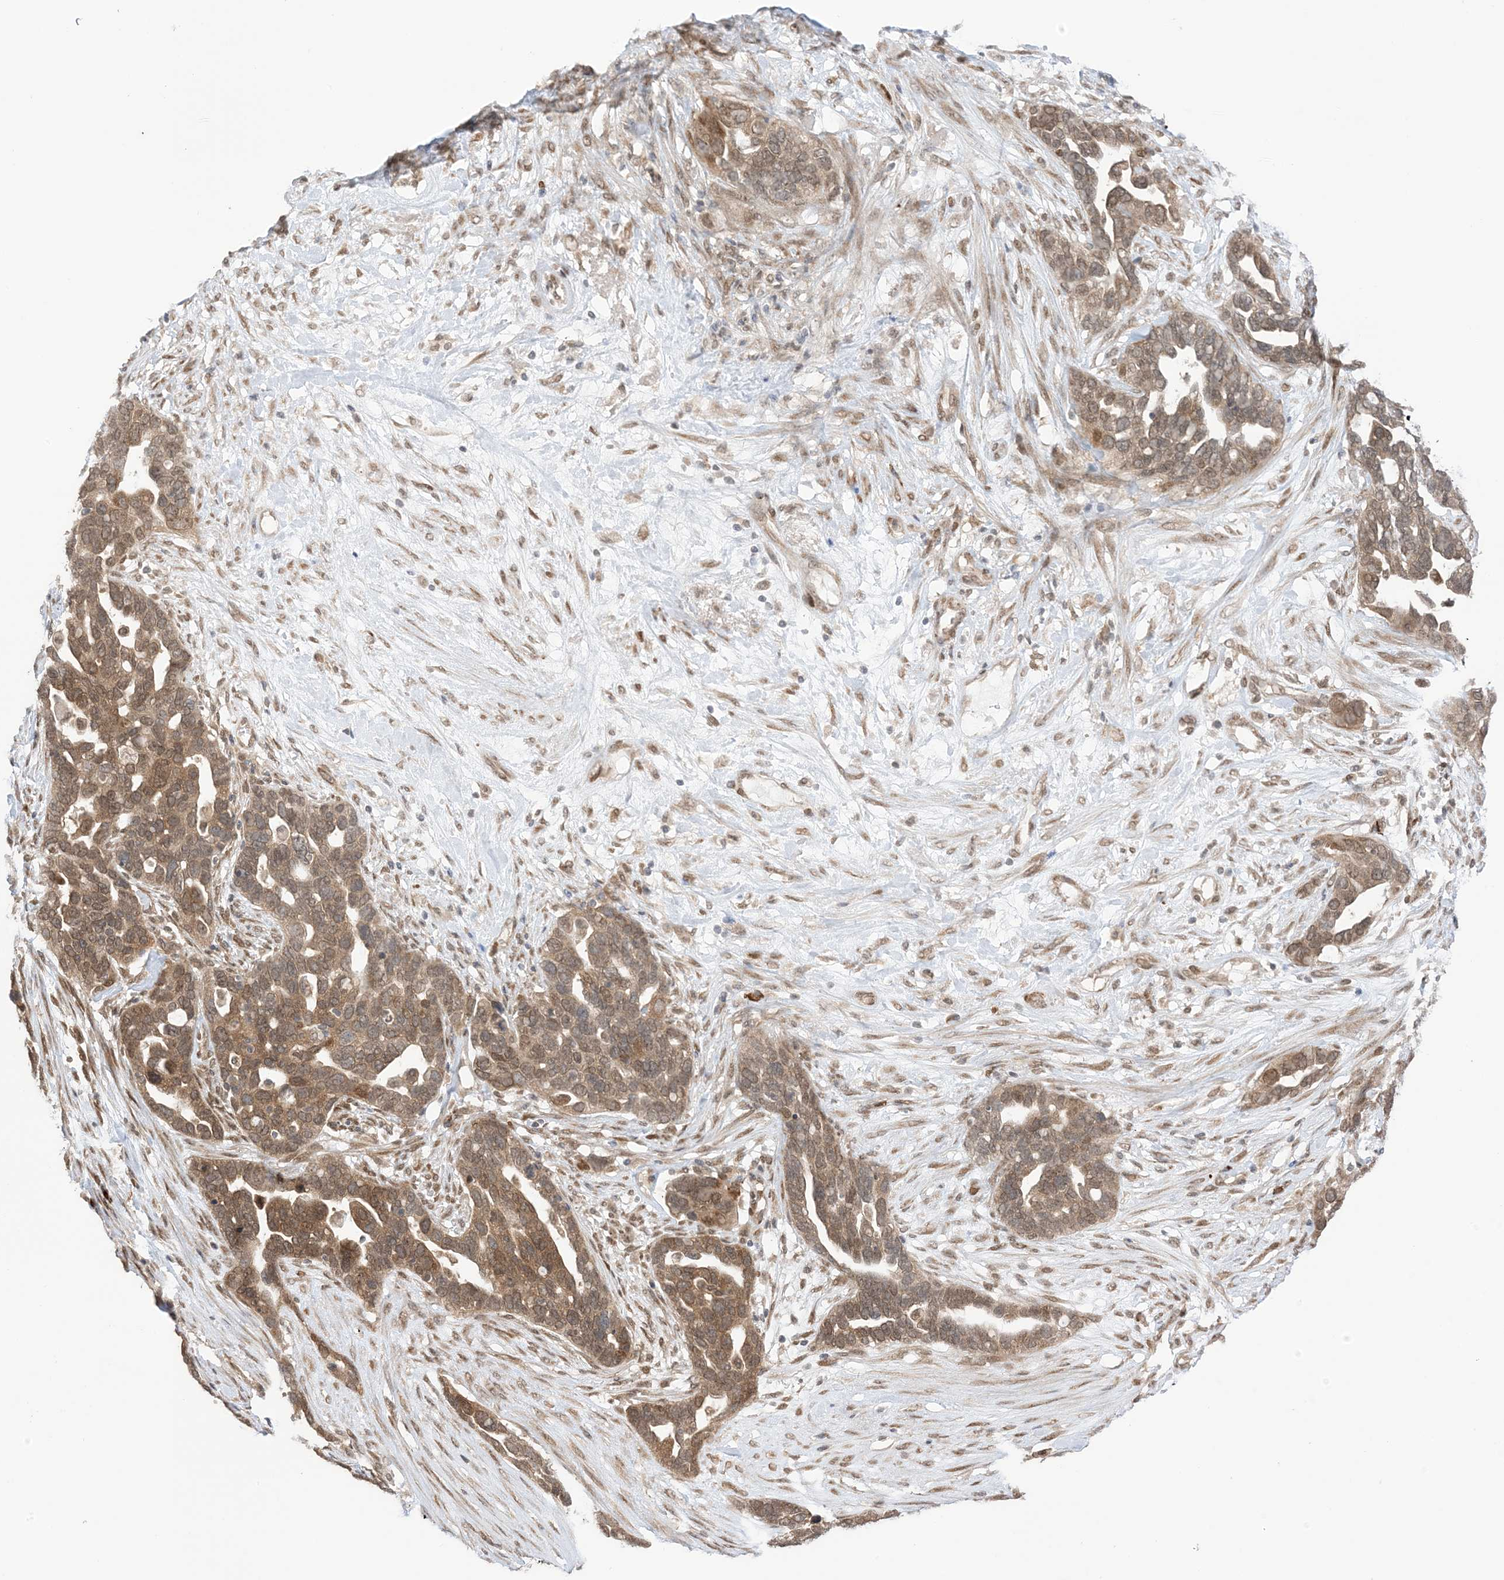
{"staining": {"intensity": "moderate", "quantity": ">75%", "location": "cytoplasmic/membranous,nuclear"}, "tissue": "ovarian cancer", "cell_type": "Tumor cells", "image_type": "cancer", "snomed": [{"axis": "morphology", "description": "Cystadenocarcinoma, serous, NOS"}, {"axis": "topography", "description": "Ovary"}], "caption": "Tumor cells show medium levels of moderate cytoplasmic/membranous and nuclear expression in about >75% of cells in human serous cystadenocarcinoma (ovarian).", "gene": "UBE2E2", "patient": {"sex": "female", "age": 54}}